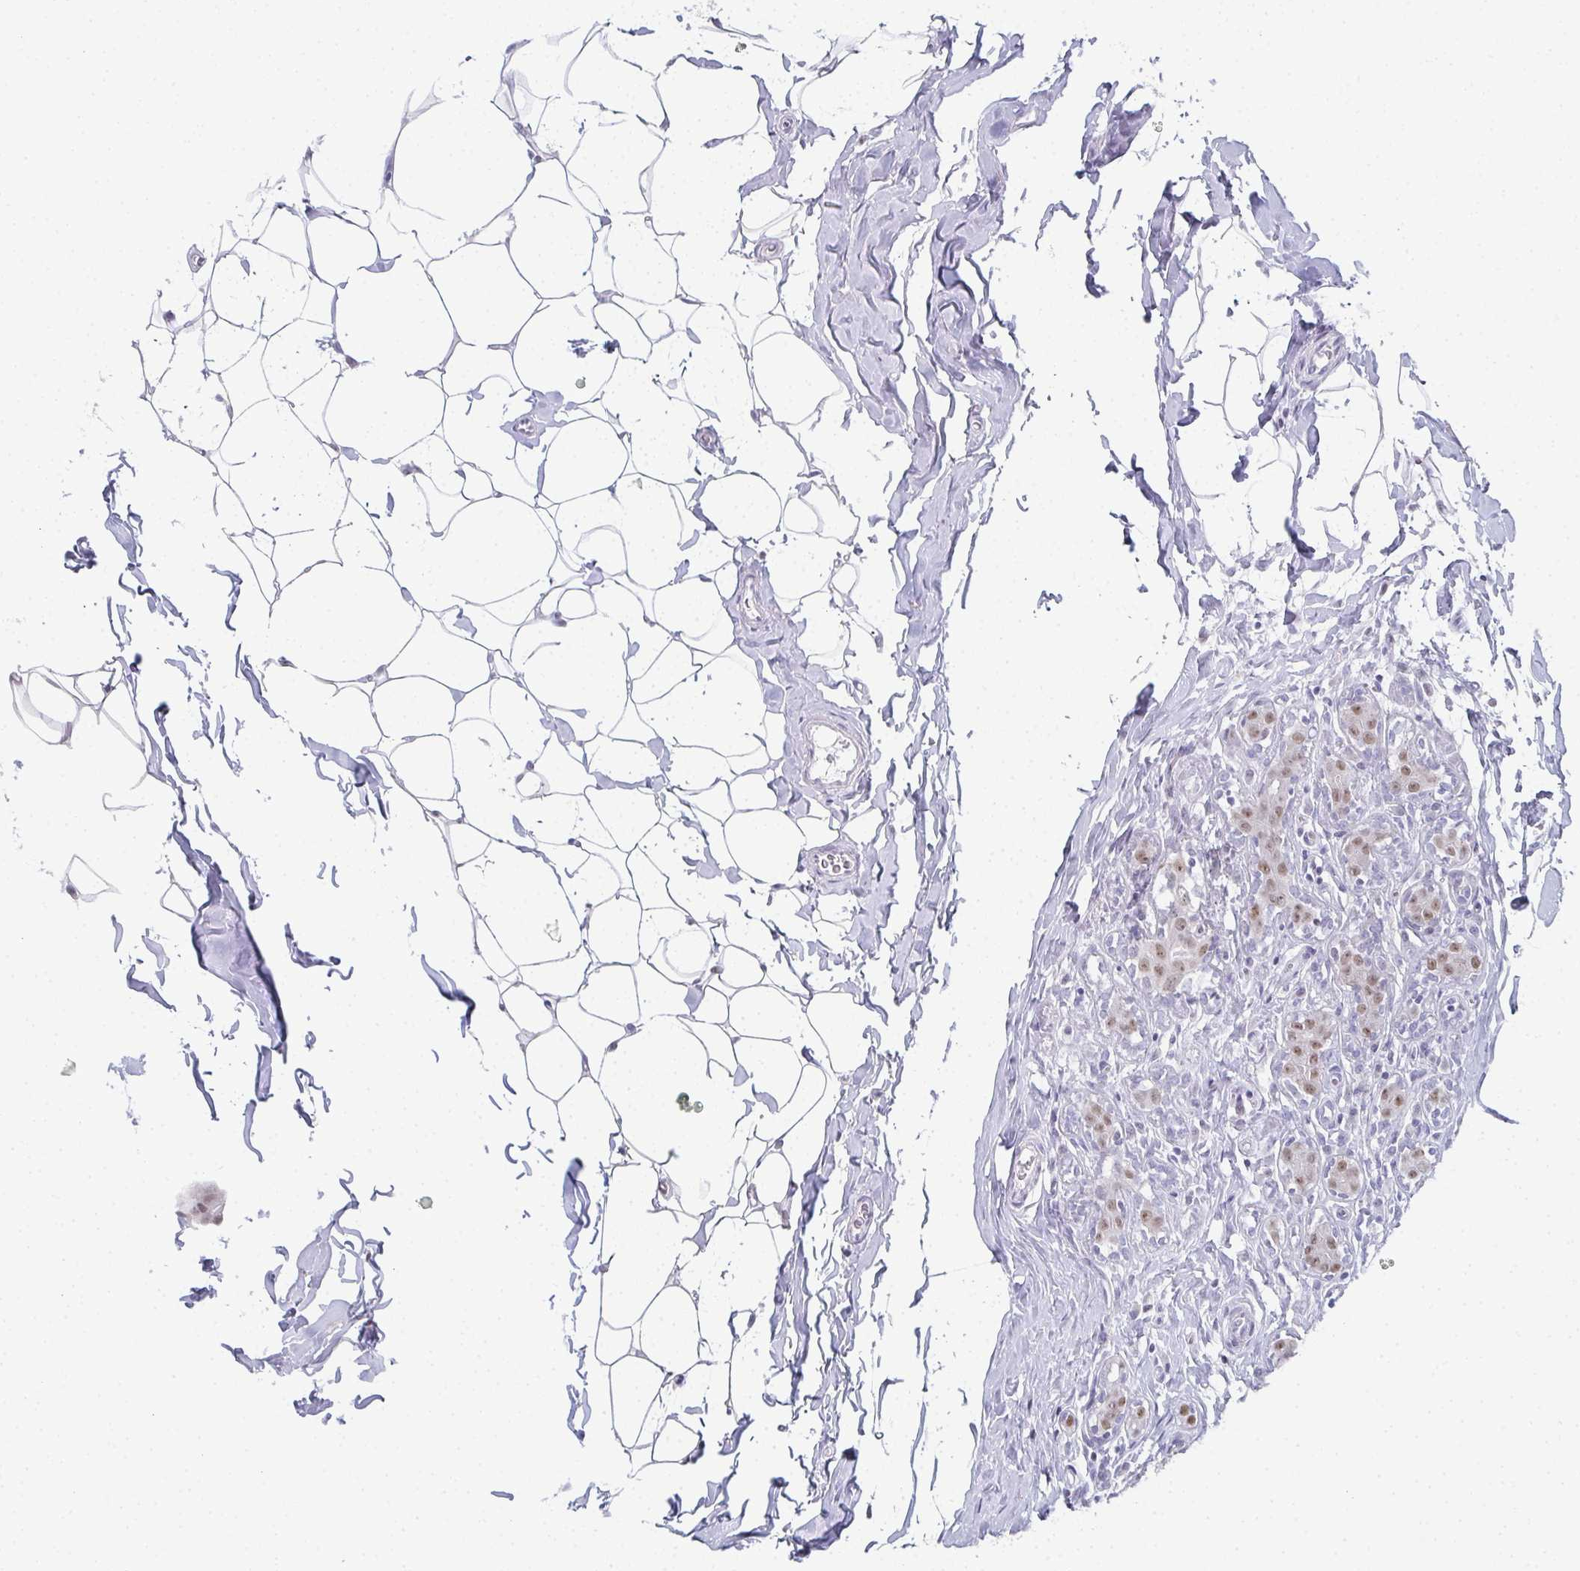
{"staining": {"intensity": "moderate", "quantity": "25%-75%", "location": "nuclear"}, "tissue": "breast cancer", "cell_type": "Tumor cells", "image_type": "cancer", "snomed": [{"axis": "morphology", "description": "Duct carcinoma"}, {"axis": "topography", "description": "Breast"}], "caption": "This micrograph exhibits breast cancer (infiltrating ductal carcinoma) stained with IHC to label a protein in brown. The nuclear of tumor cells show moderate positivity for the protein. Nuclei are counter-stained blue.", "gene": "PYCR3", "patient": {"sex": "female", "age": 43}}